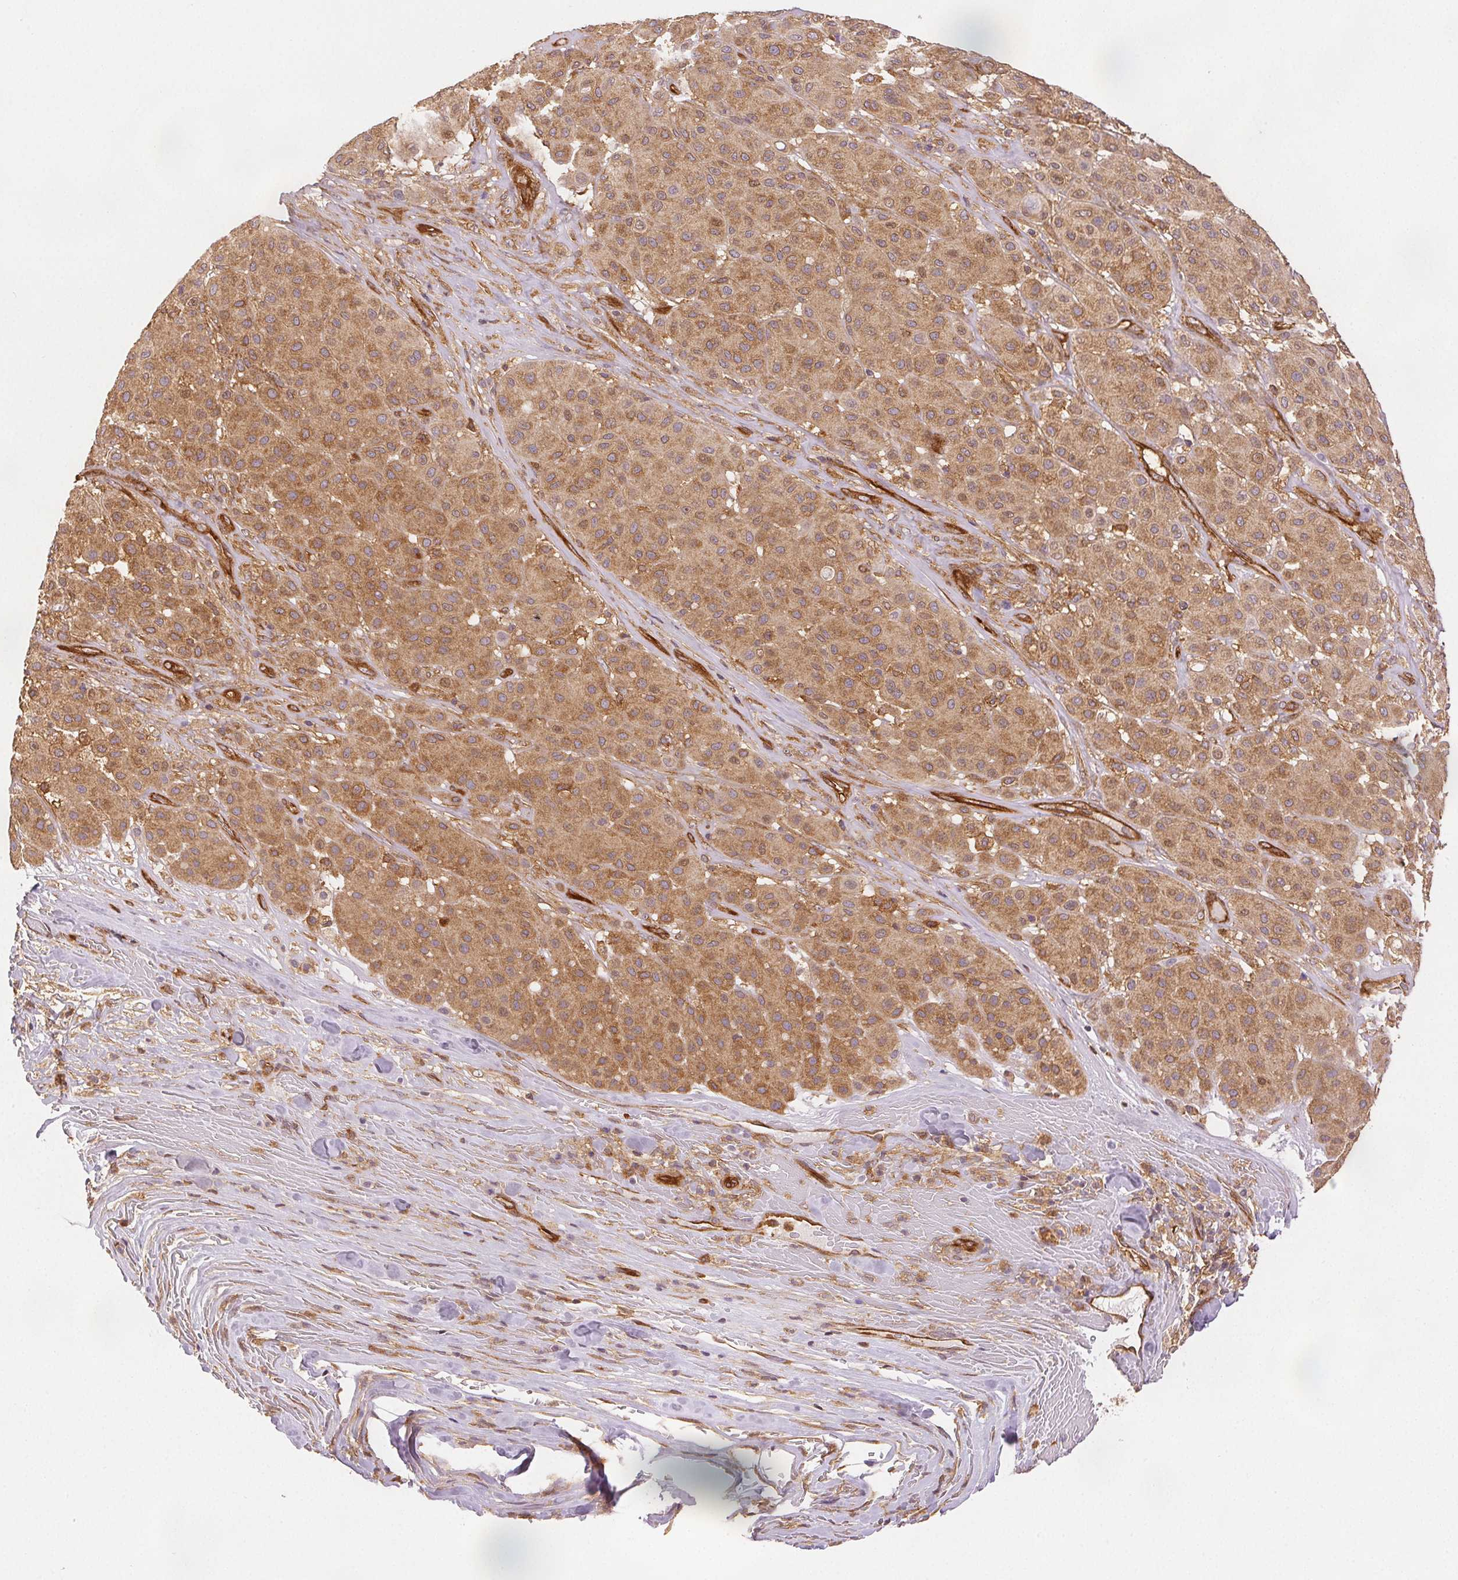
{"staining": {"intensity": "moderate", "quantity": ">75%", "location": "cytoplasmic/membranous"}, "tissue": "melanoma", "cell_type": "Tumor cells", "image_type": "cancer", "snomed": [{"axis": "morphology", "description": "Malignant melanoma, Metastatic site"}, {"axis": "topography", "description": "Smooth muscle"}], "caption": "Tumor cells show moderate cytoplasmic/membranous positivity in approximately >75% of cells in malignant melanoma (metastatic site). Nuclei are stained in blue.", "gene": "DIAPH2", "patient": {"sex": "male", "age": 41}}